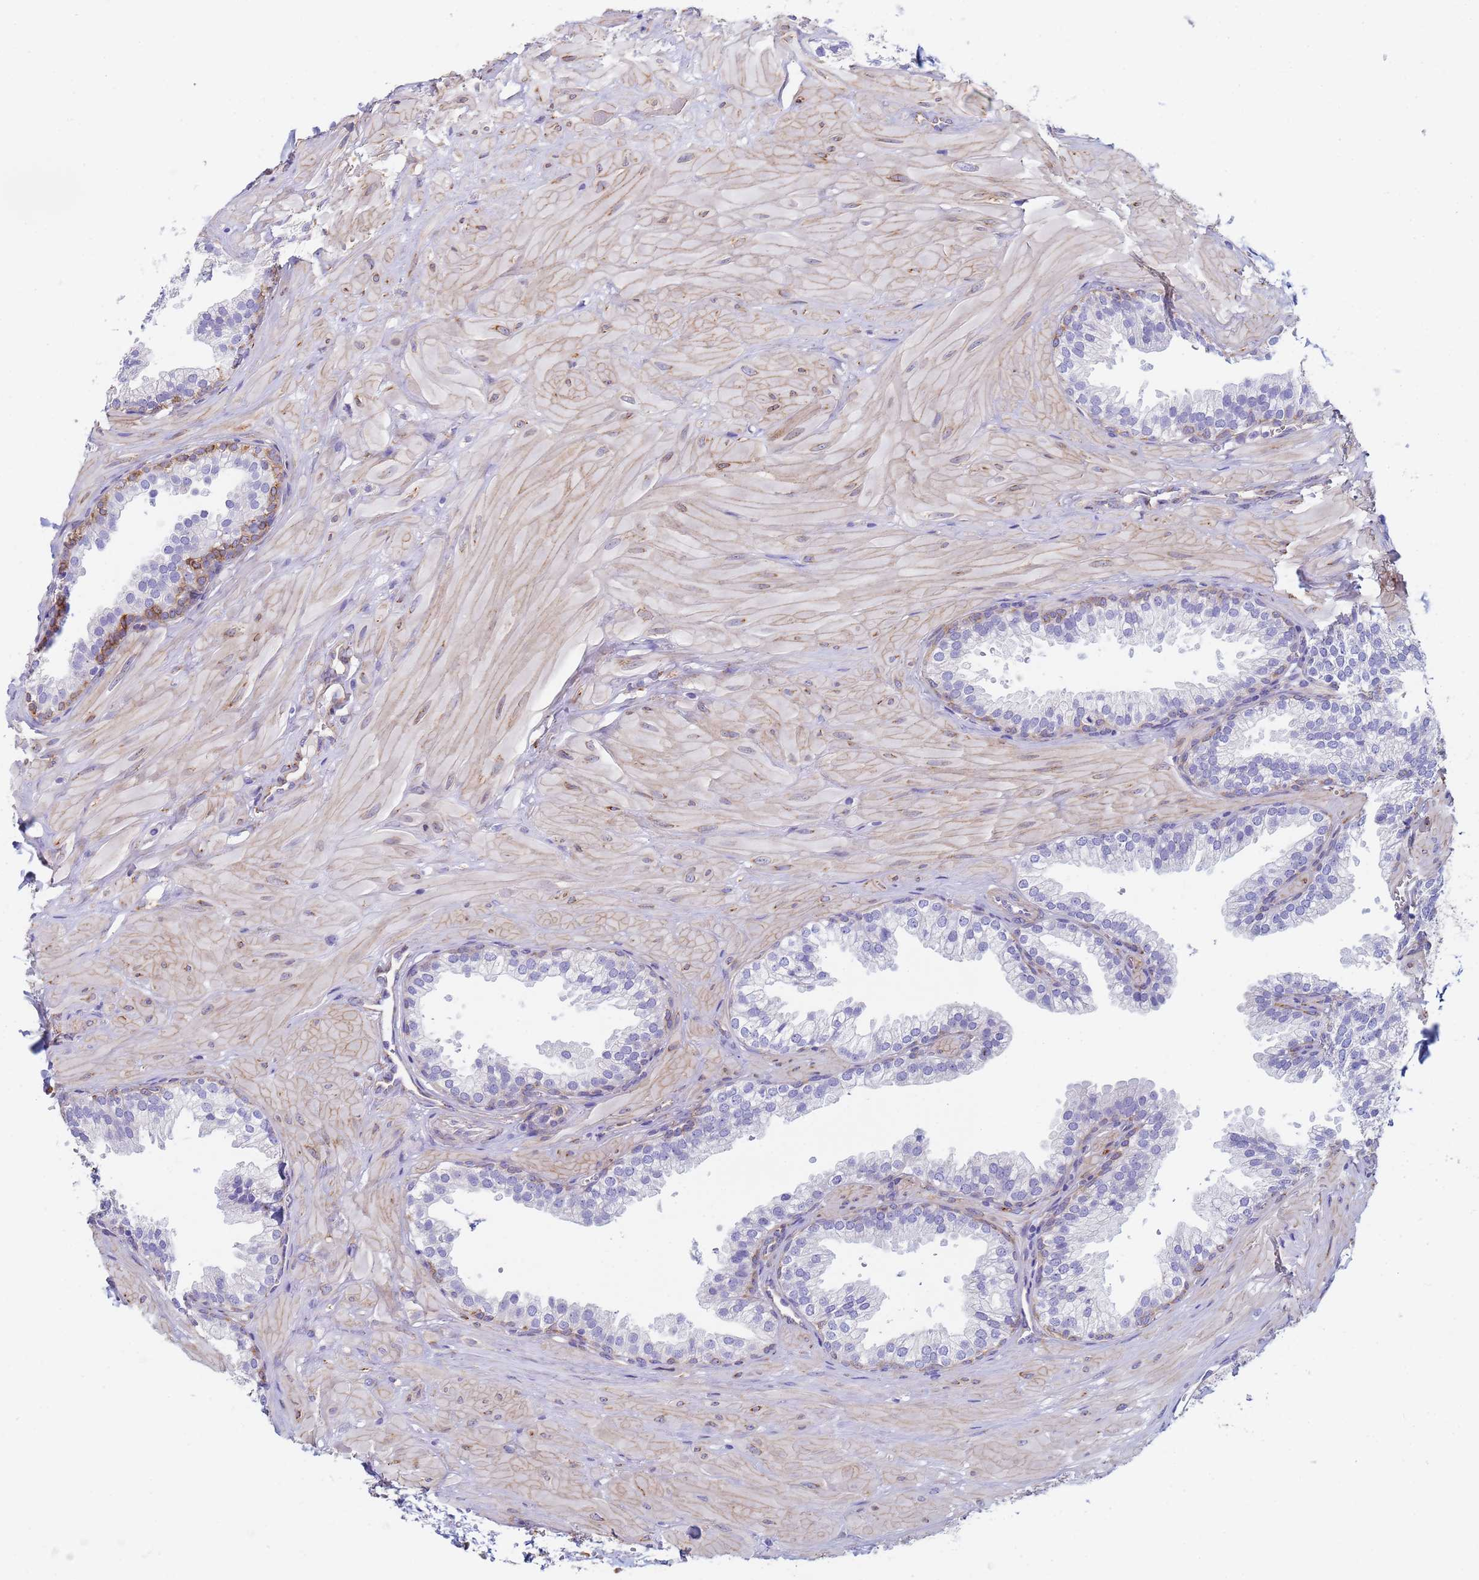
{"staining": {"intensity": "negative", "quantity": "none", "location": "none"}, "tissue": "prostate", "cell_type": "Glandular cells", "image_type": "normal", "snomed": [{"axis": "morphology", "description": "Normal tissue, NOS"}, {"axis": "topography", "description": "Prostate"}, {"axis": "topography", "description": "Peripheral nerve tissue"}], "caption": "Photomicrograph shows no protein expression in glandular cells of benign prostate.", "gene": "GDAP2", "patient": {"sex": "male", "age": 55}}